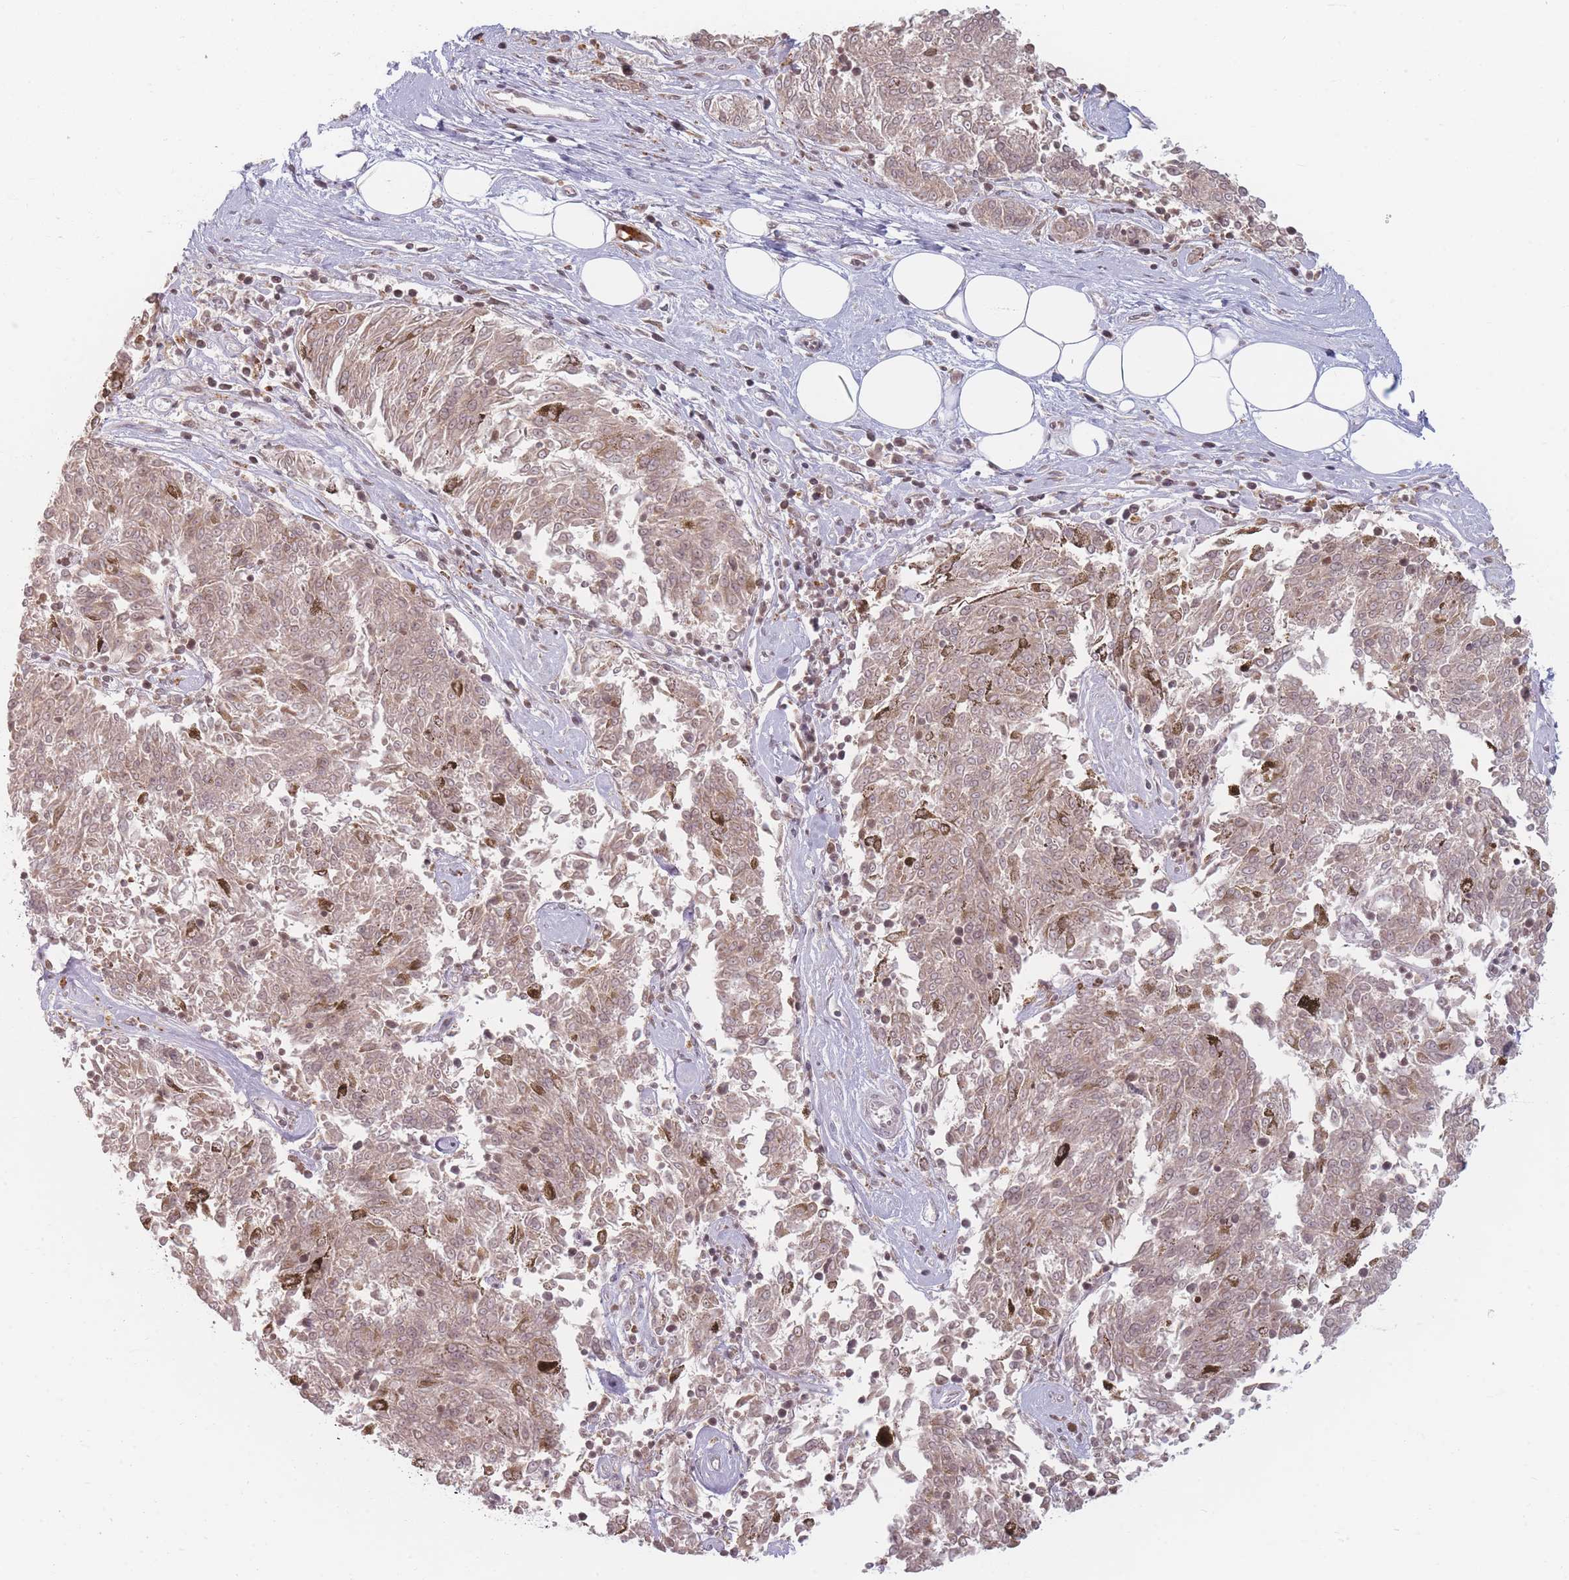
{"staining": {"intensity": "weak", "quantity": ">75%", "location": "cytoplasmic/membranous,nuclear"}, "tissue": "melanoma", "cell_type": "Tumor cells", "image_type": "cancer", "snomed": [{"axis": "morphology", "description": "Malignant melanoma, NOS"}, {"axis": "topography", "description": "Skin"}], "caption": "Immunohistochemistry (IHC) micrograph of human malignant melanoma stained for a protein (brown), which reveals low levels of weak cytoplasmic/membranous and nuclear staining in approximately >75% of tumor cells.", "gene": "SPATA45", "patient": {"sex": "female", "age": 72}}